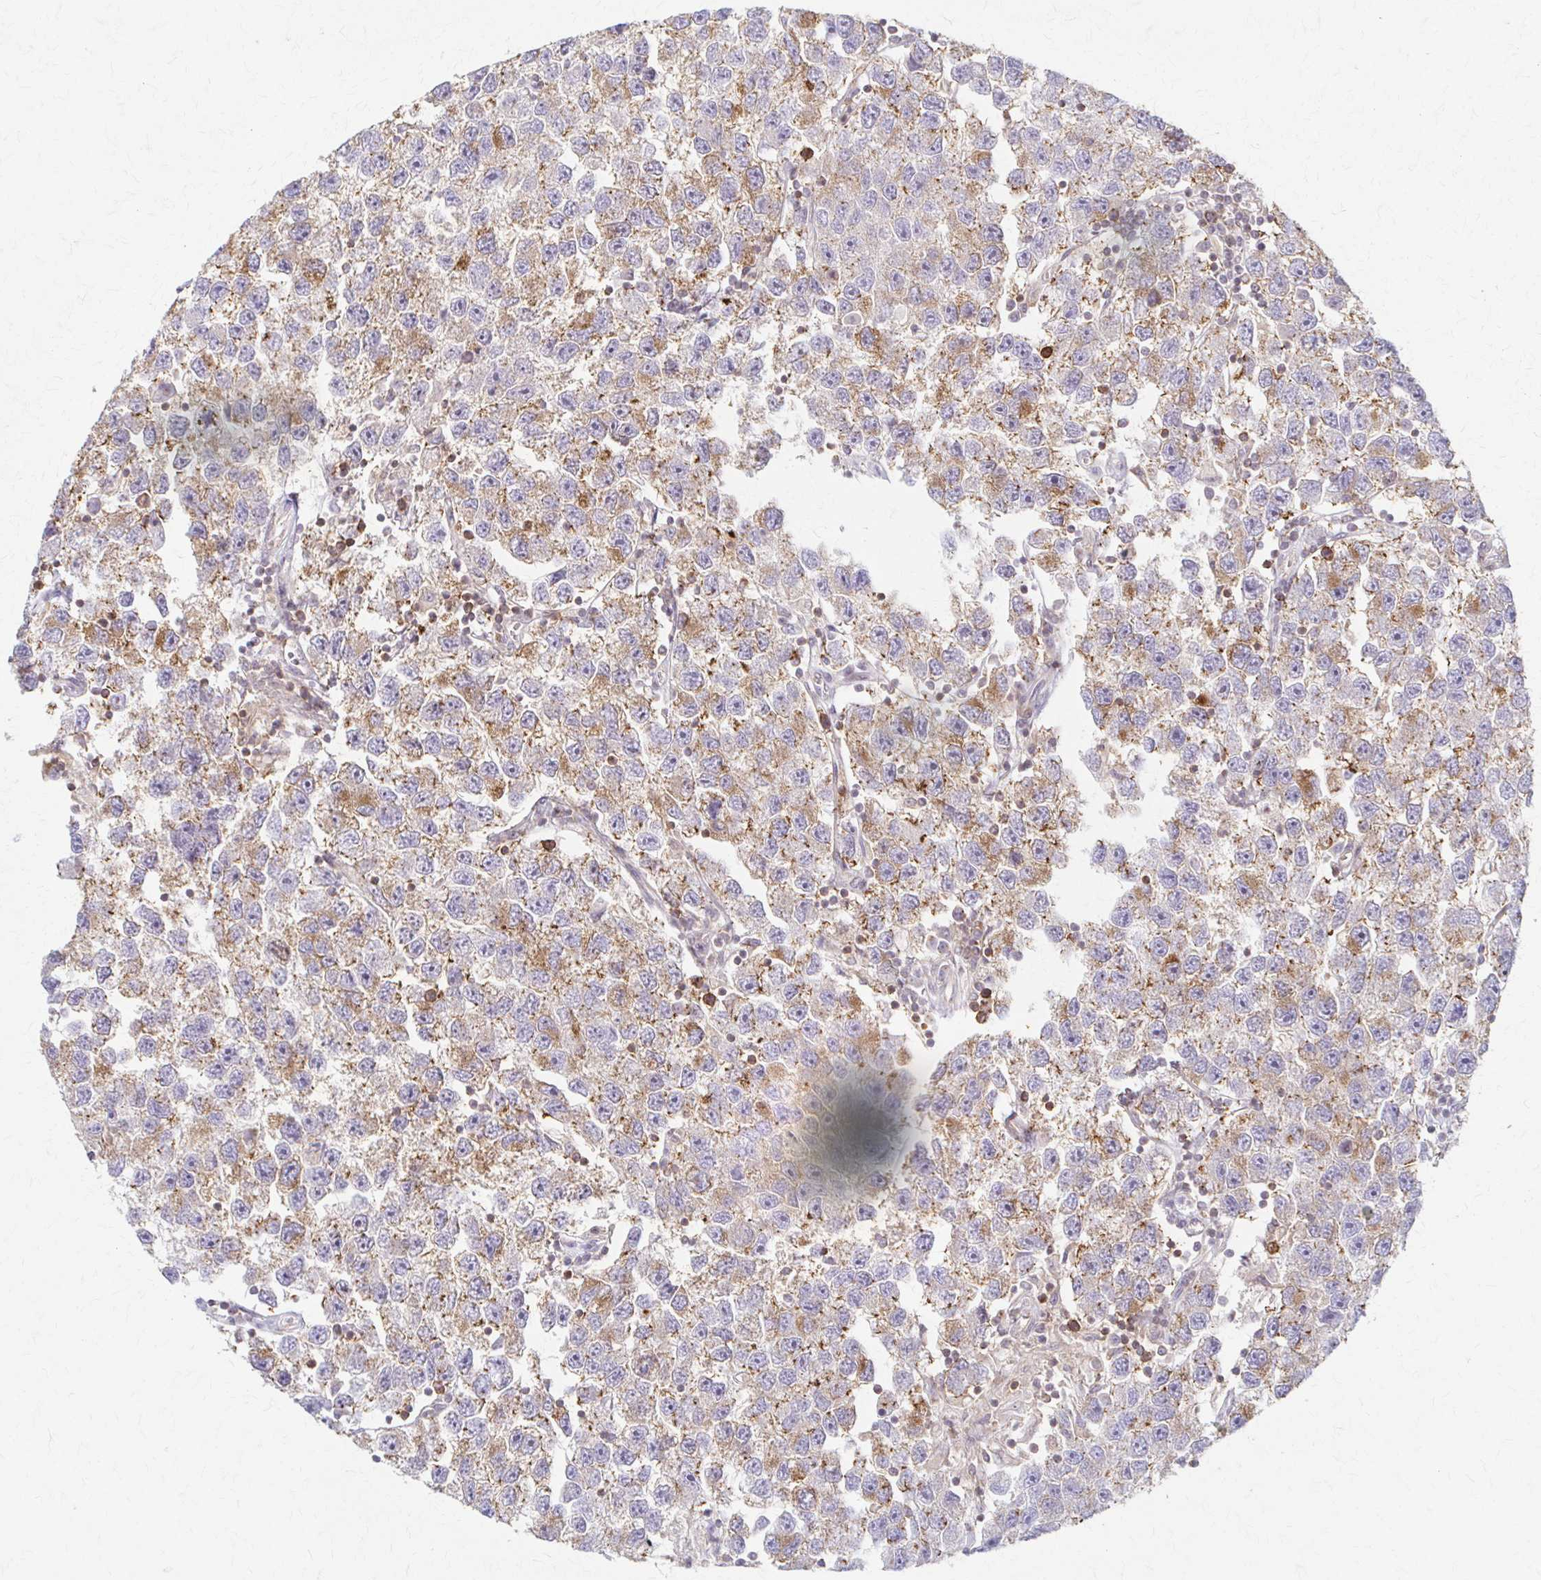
{"staining": {"intensity": "weak", "quantity": "25%-75%", "location": "cytoplasmic/membranous"}, "tissue": "testis cancer", "cell_type": "Tumor cells", "image_type": "cancer", "snomed": [{"axis": "morphology", "description": "Seminoma, NOS"}, {"axis": "topography", "description": "Testis"}], "caption": "Human seminoma (testis) stained with a protein marker reveals weak staining in tumor cells.", "gene": "ARHGAP35", "patient": {"sex": "male", "age": 26}}